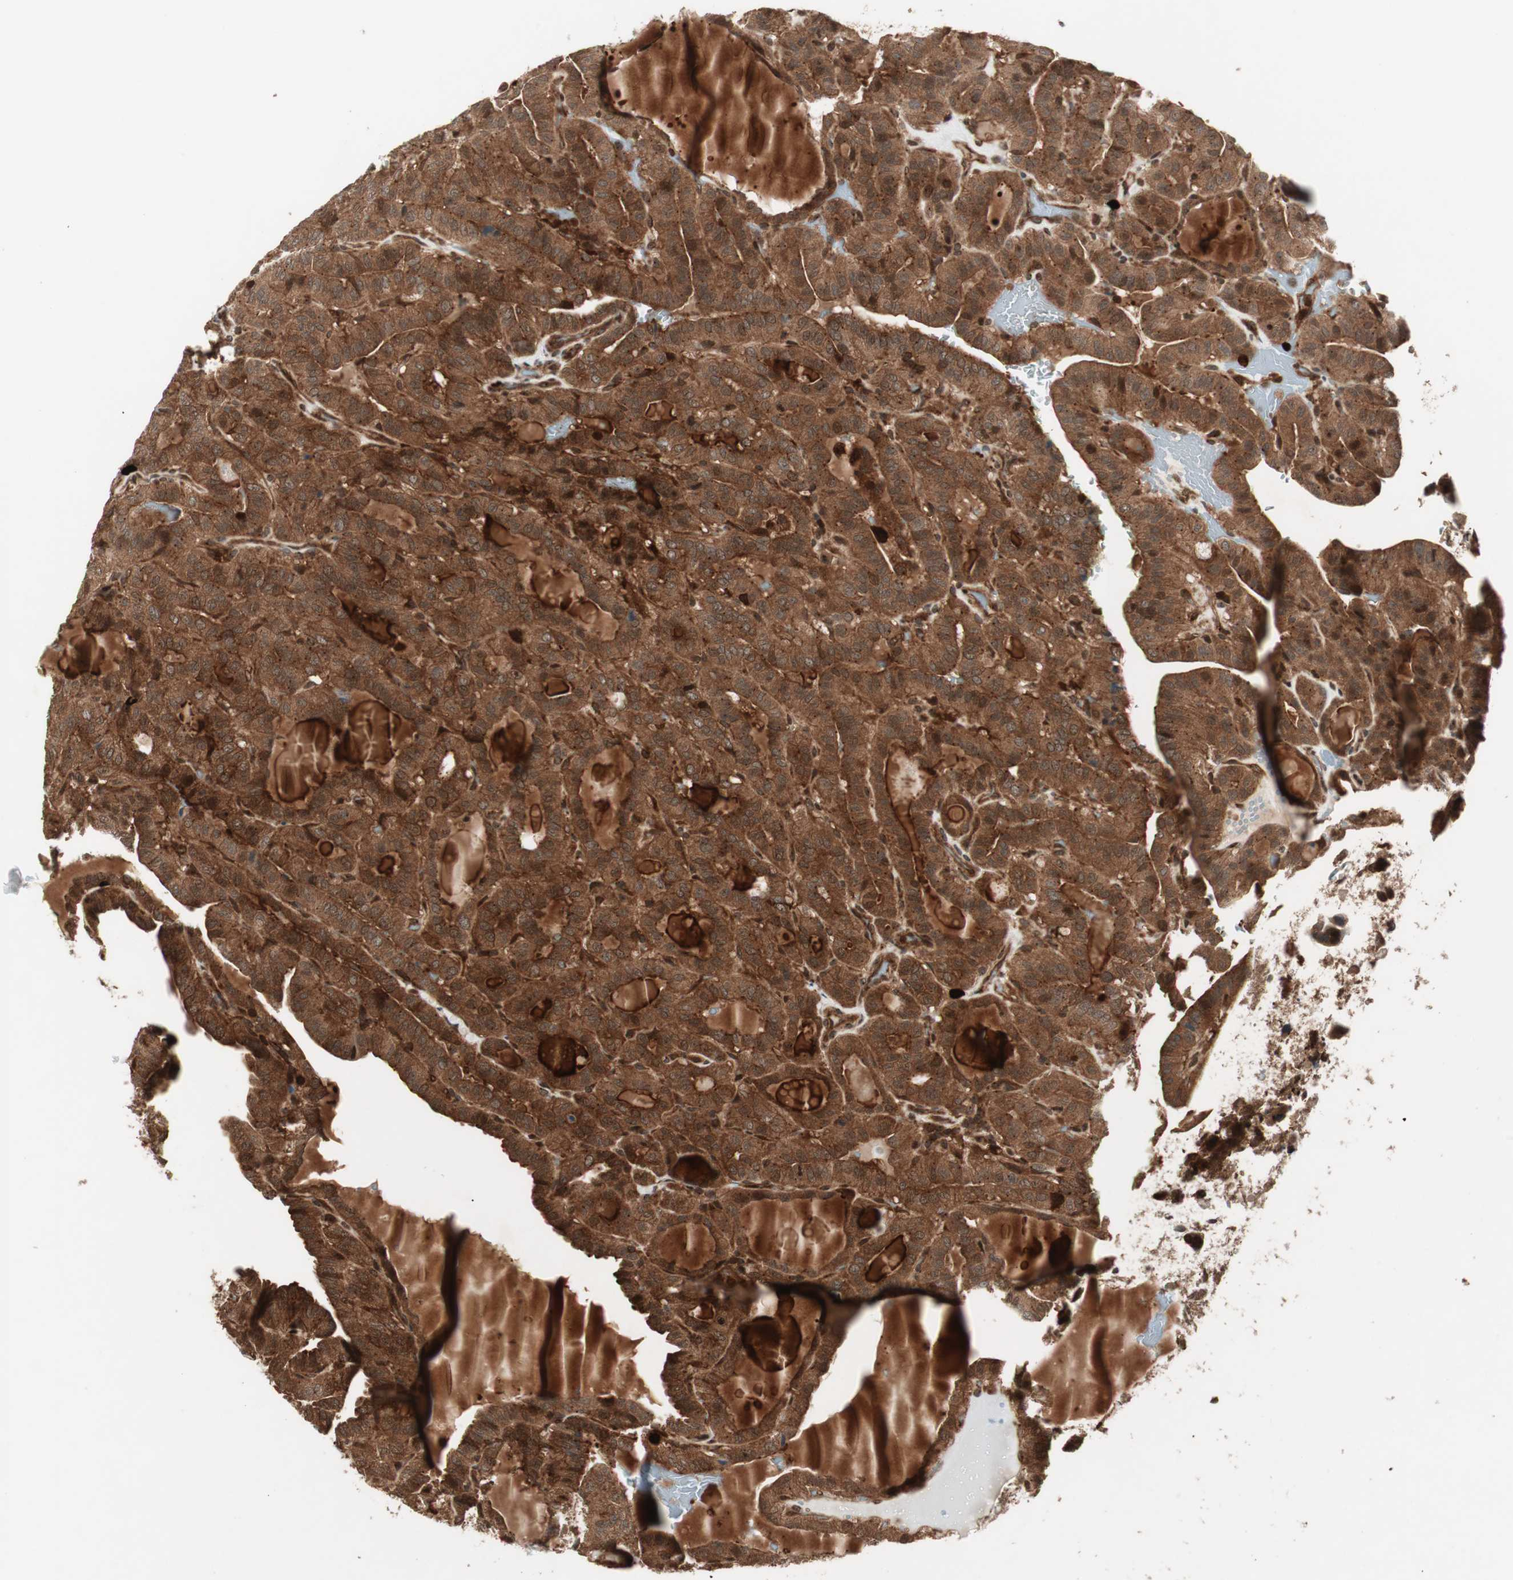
{"staining": {"intensity": "strong", "quantity": ">75%", "location": "cytoplasmic/membranous"}, "tissue": "thyroid cancer", "cell_type": "Tumor cells", "image_type": "cancer", "snomed": [{"axis": "morphology", "description": "Papillary adenocarcinoma, NOS"}, {"axis": "topography", "description": "Thyroid gland"}], "caption": "This micrograph displays thyroid cancer stained with IHC to label a protein in brown. The cytoplasmic/membranous of tumor cells show strong positivity for the protein. Nuclei are counter-stained blue.", "gene": "PRKG2", "patient": {"sex": "male", "age": 77}}